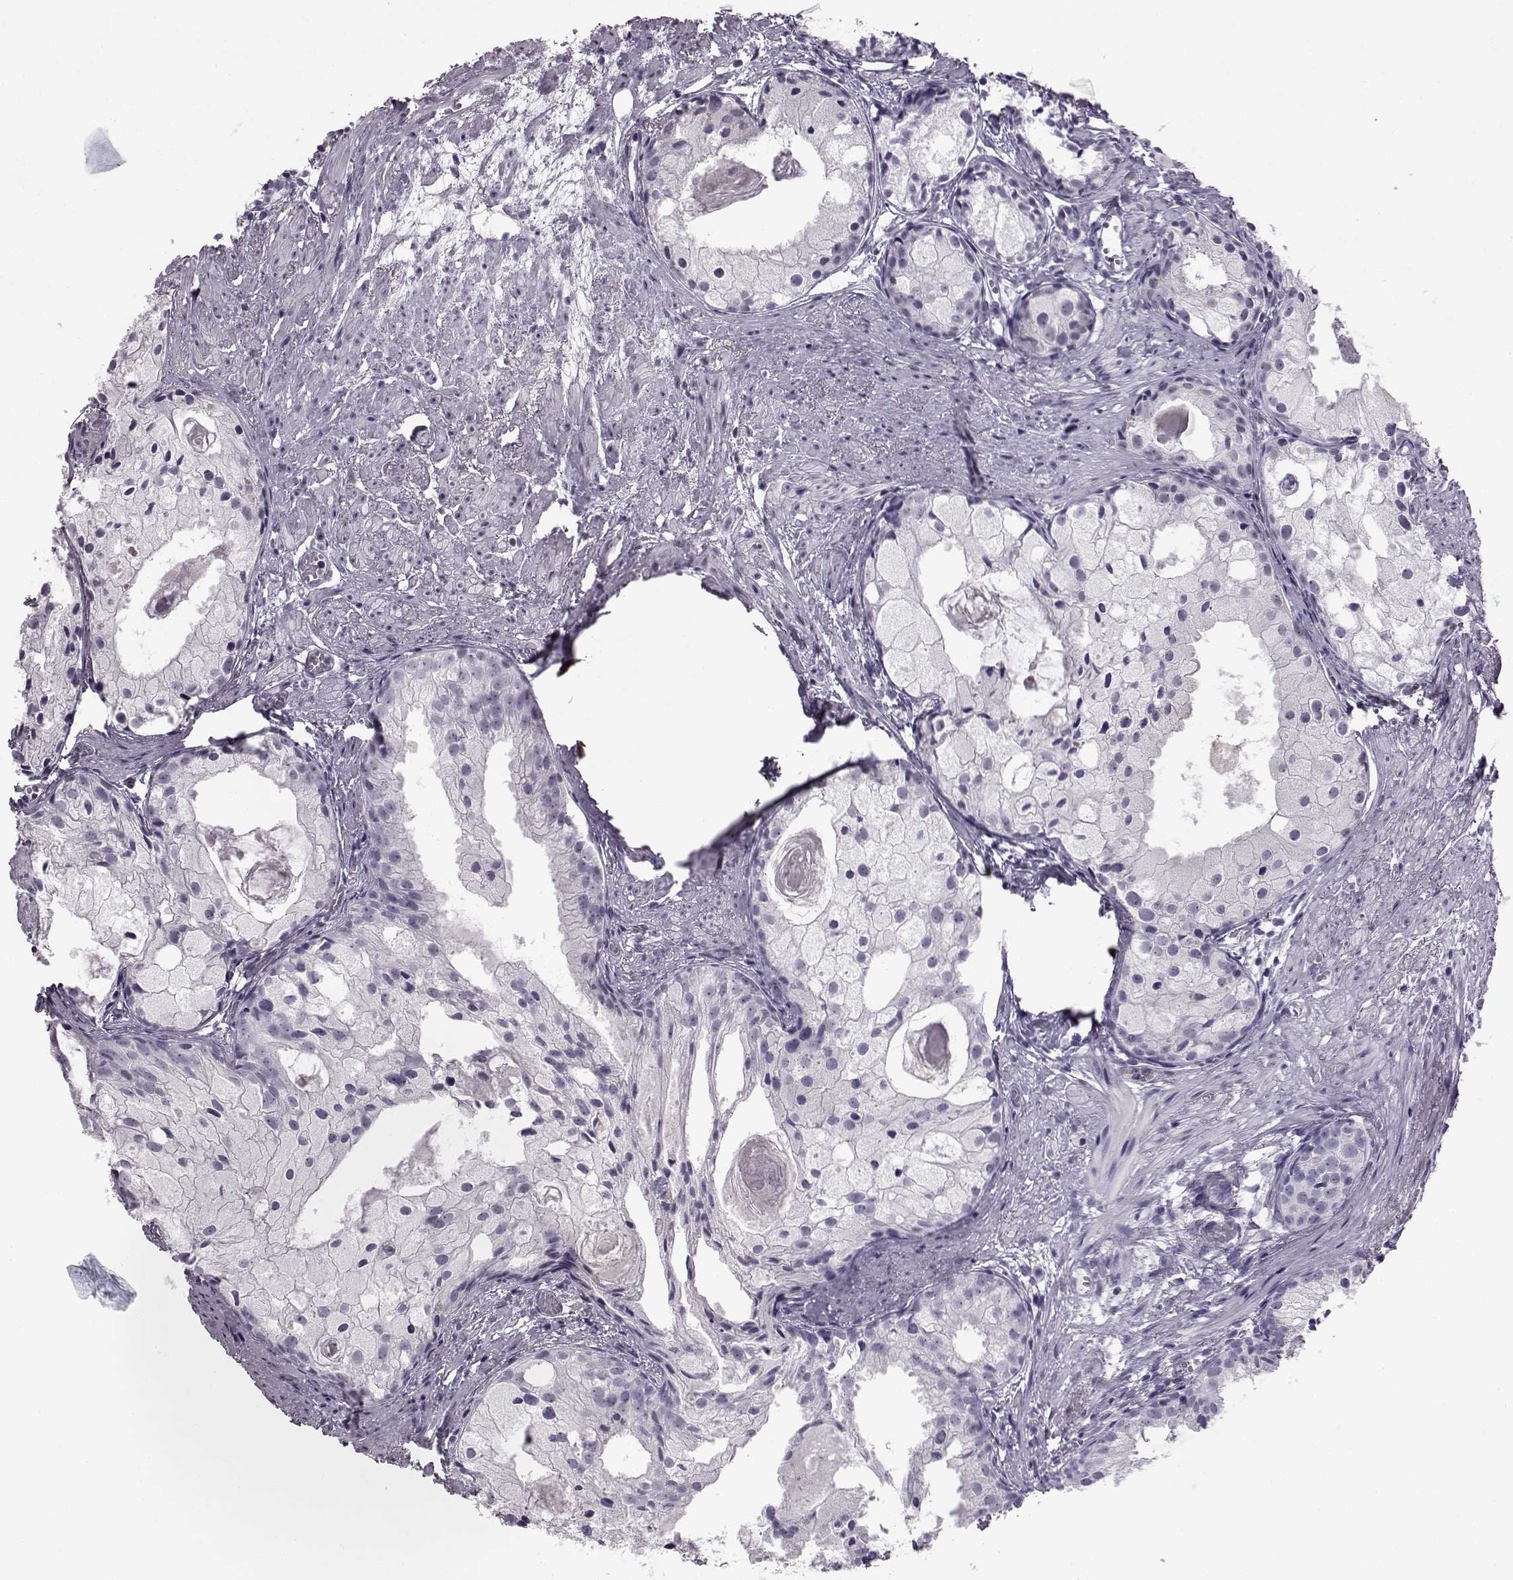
{"staining": {"intensity": "negative", "quantity": "none", "location": "none"}, "tissue": "prostate cancer", "cell_type": "Tumor cells", "image_type": "cancer", "snomed": [{"axis": "morphology", "description": "Adenocarcinoma, High grade"}, {"axis": "topography", "description": "Prostate"}], "caption": "Tumor cells are negative for protein expression in human prostate high-grade adenocarcinoma.", "gene": "ADGRG2", "patient": {"sex": "male", "age": 85}}